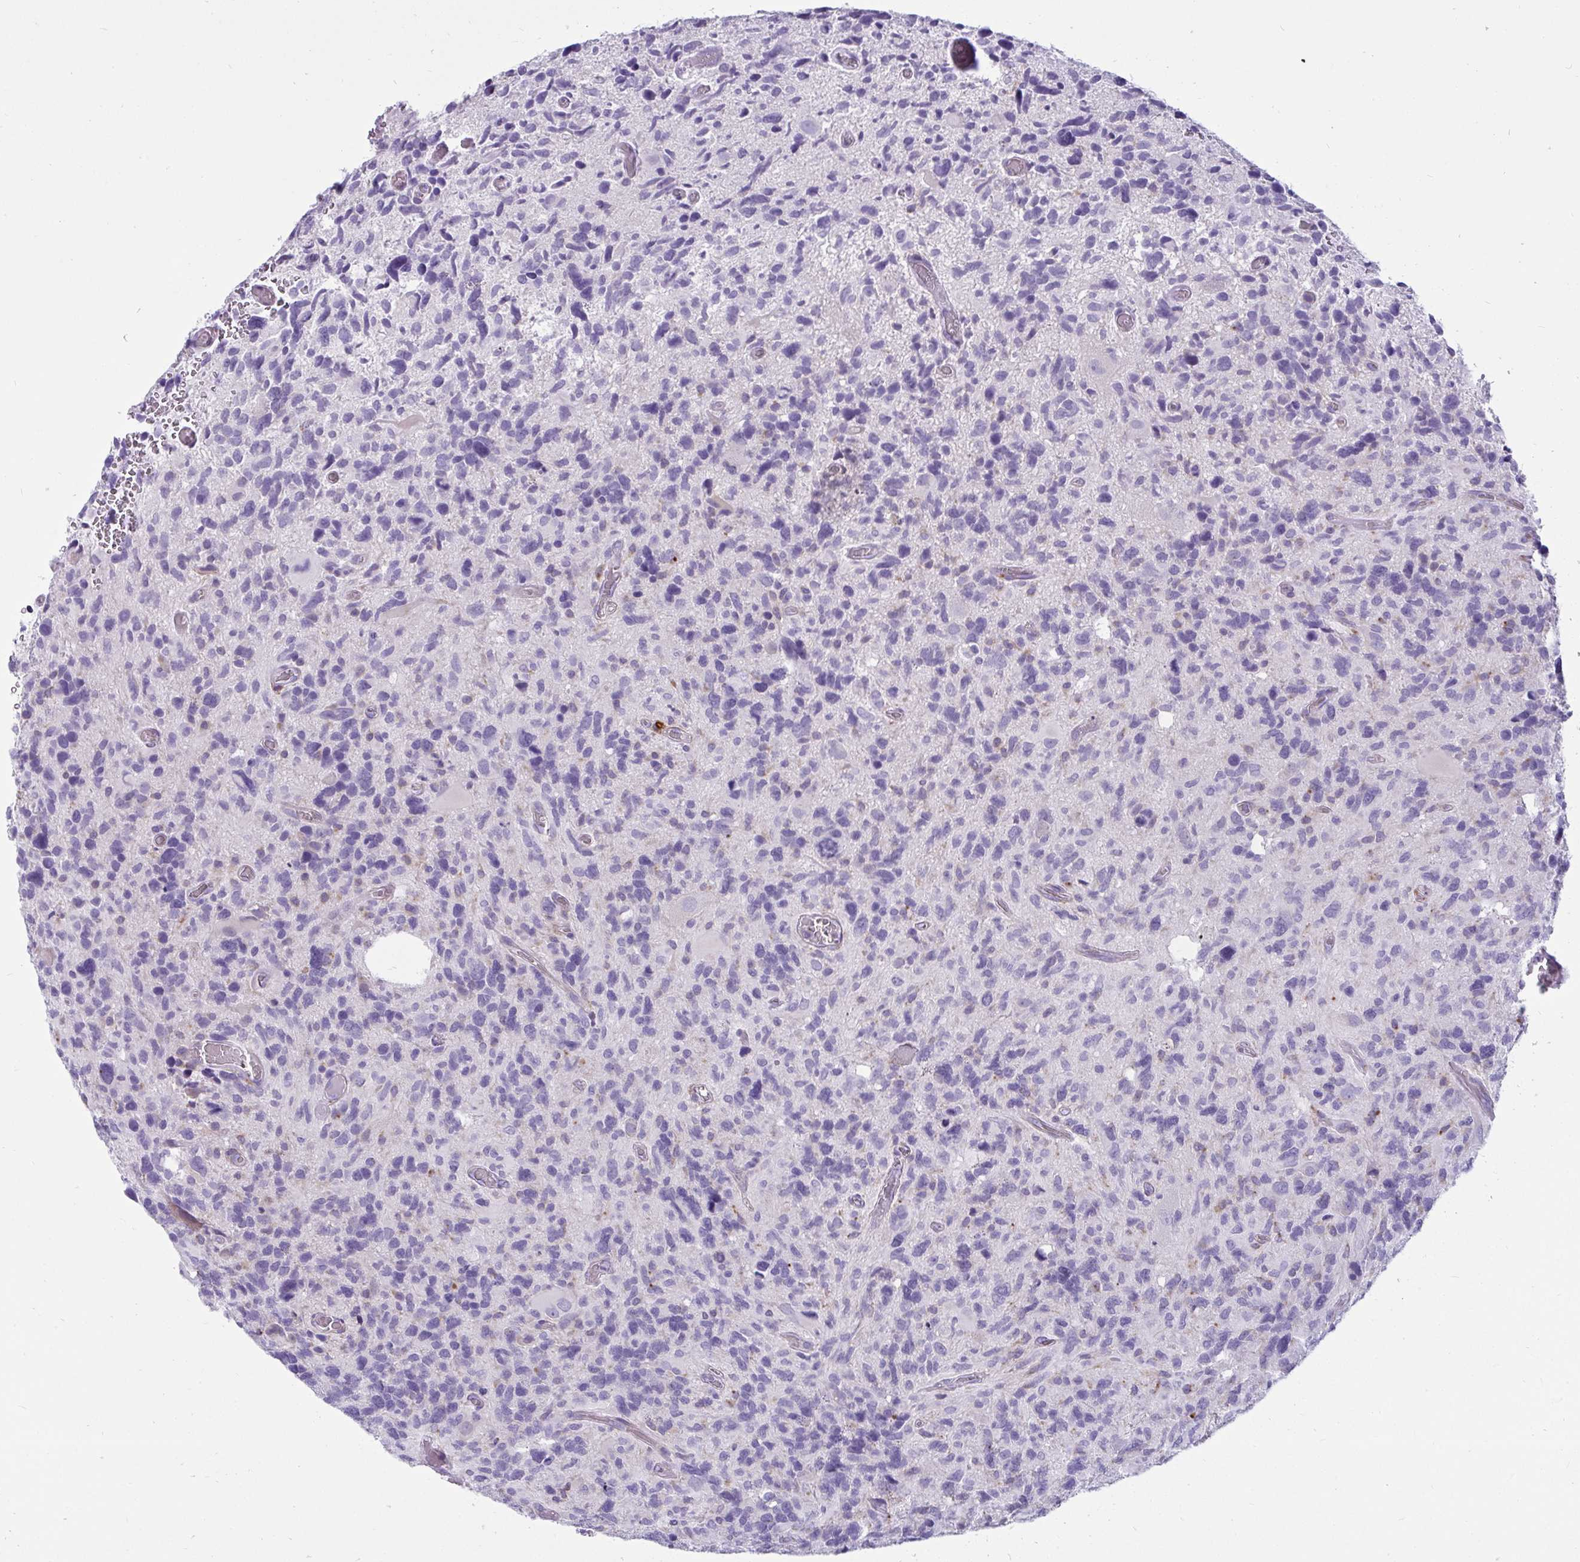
{"staining": {"intensity": "negative", "quantity": "none", "location": "none"}, "tissue": "glioma", "cell_type": "Tumor cells", "image_type": "cancer", "snomed": [{"axis": "morphology", "description": "Glioma, malignant, High grade"}, {"axis": "topography", "description": "Brain"}], "caption": "This is an immunohistochemistry image of malignant glioma (high-grade). There is no positivity in tumor cells.", "gene": "CTSZ", "patient": {"sex": "male", "age": 49}}